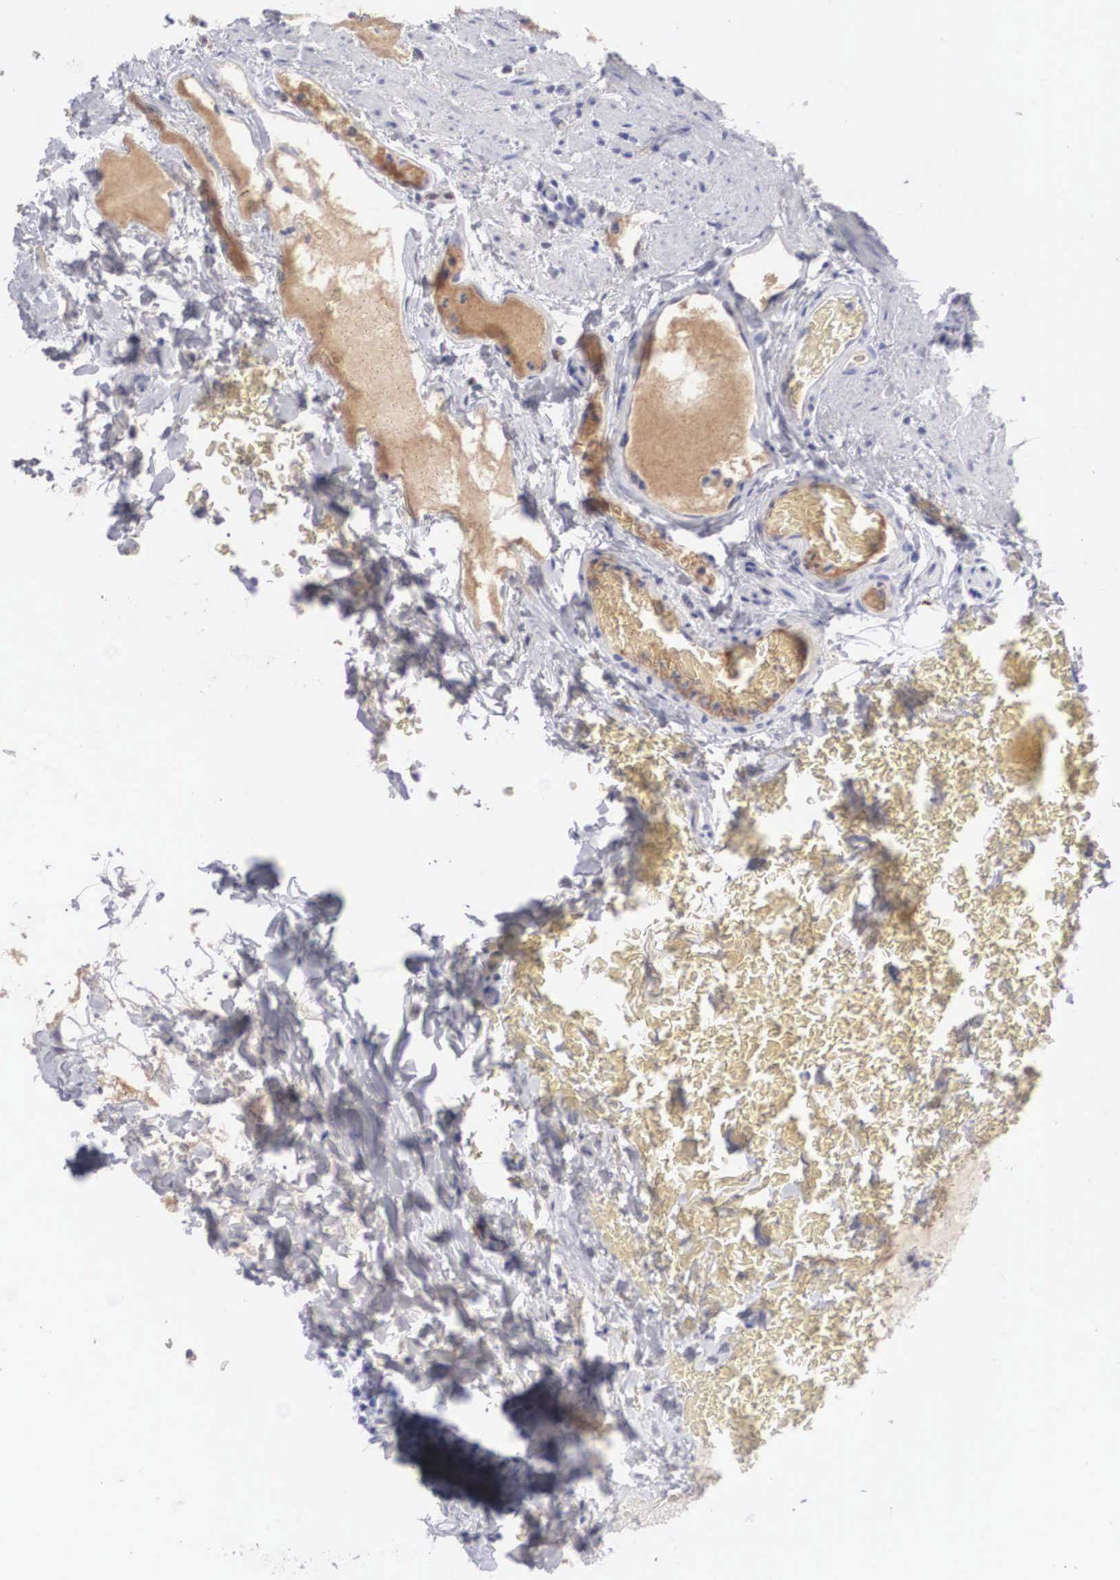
{"staining": {"intensity": "weak", "quantity": "<25%", "location": "nuclear"}, "tissue": "stomach", "cell_type": "Glandular cells", "image_type": "normal", "snomed": [{"axis": "morphology", "description": "Normal tissue, NOS"}, {"axis": "topography", "description": "Stomach, lower"}], "caption": "DAB immunohistochemical staining of benign human stomach demonstrates no significant staining in glandular cells. The staining is performed using DAB brown chromogen with nuclei counter-stained in using hematoxylin.", "gene": "RBPJ", "patient": {"sex": "male", "age": 58}}